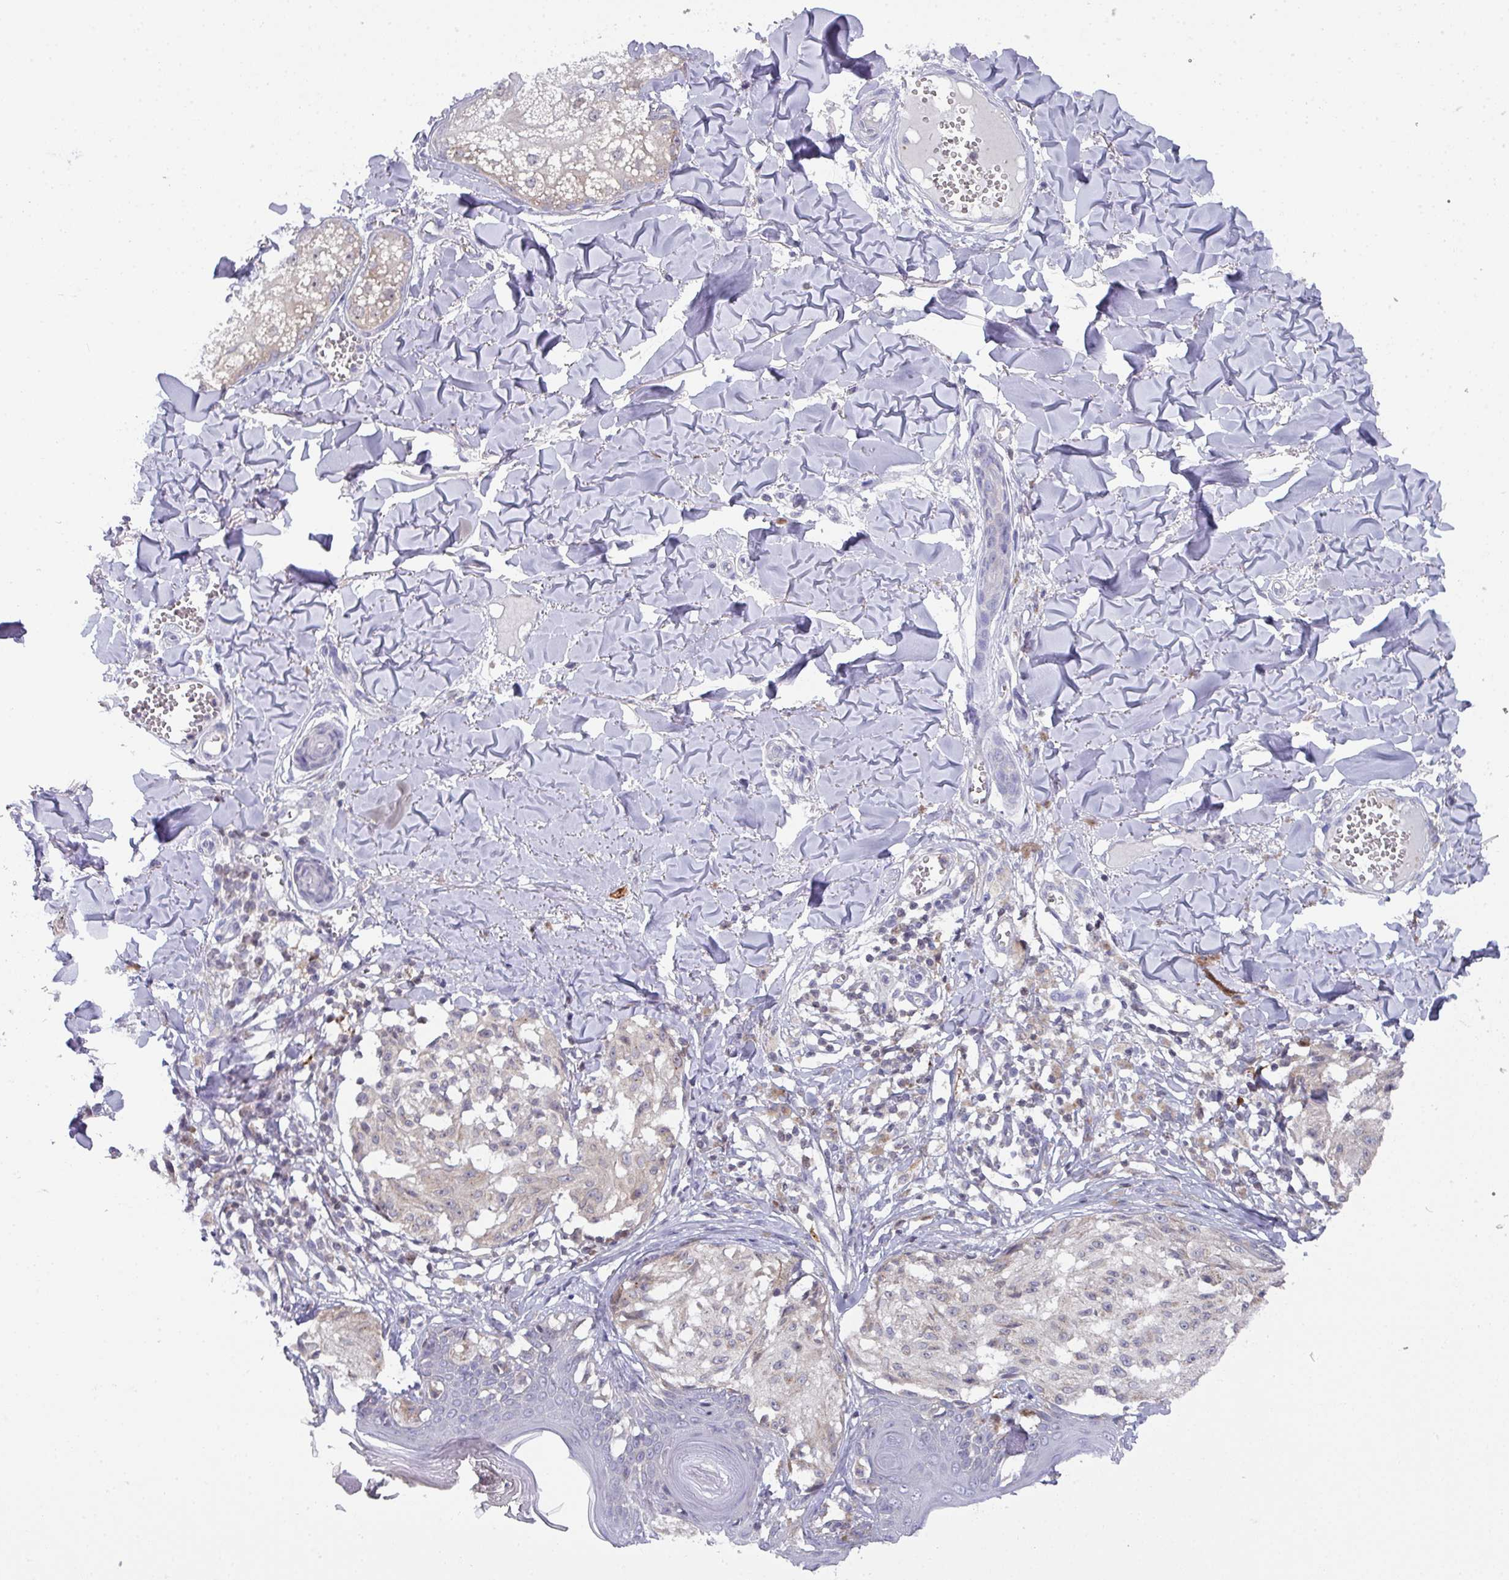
{"staining": {"intensity": "negative", "quantity": "none", "location": "none"}, "tissue": "melanoma", "cell_type": "Tumor cells", "image_type": "cancer", "snomed": [{"axis": "morphology", "description": "Malignant melanoma, NOS"}, {"axis": "topography", "description": "Skin"}], "caption": "The histopathology image demonstrates no significant positivity in tumor cells of malignant melanoma.", "gene": "DCAF12L2", "patient": {"sex": "female", "age": 43}}